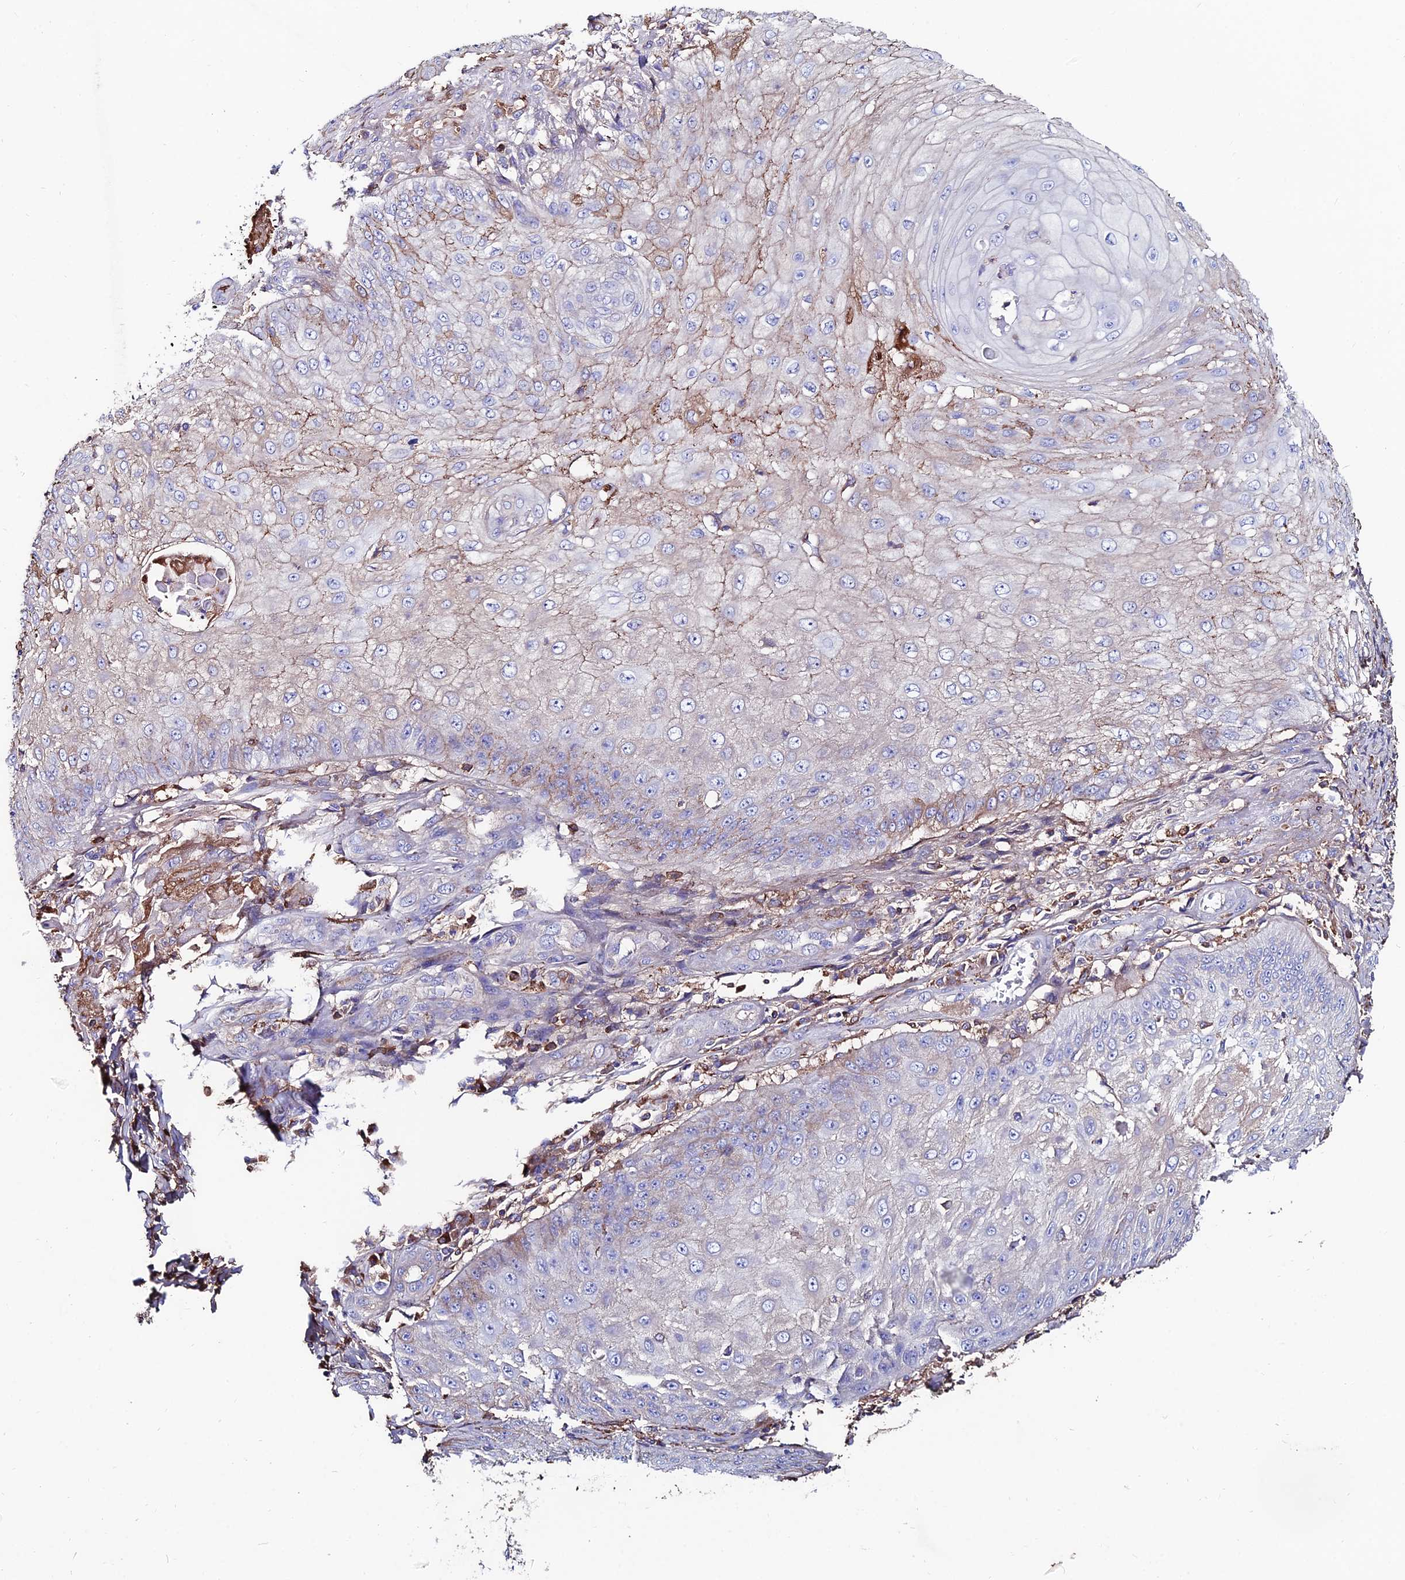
{"staining": {"intensity": "weak", "quantity": "<25%", "location": "cytoplasmic/membranous"}, "tissue": "skin cancer", "cell_type": "Tumor cells", "image_type": "cancer", "snomed": [{"axis": "morphology", "description": "Squamous cell carcinoma, NOS"}, {"axis": "topography", "description": "Skin"}], "caption": "Immunohistochemical staining of human squamous cell carcinoma (skin) demonstrates no significant expression in tumor cells.", "gene": "SLC25A16", "patient": {"sex": "male", "age": 70}}